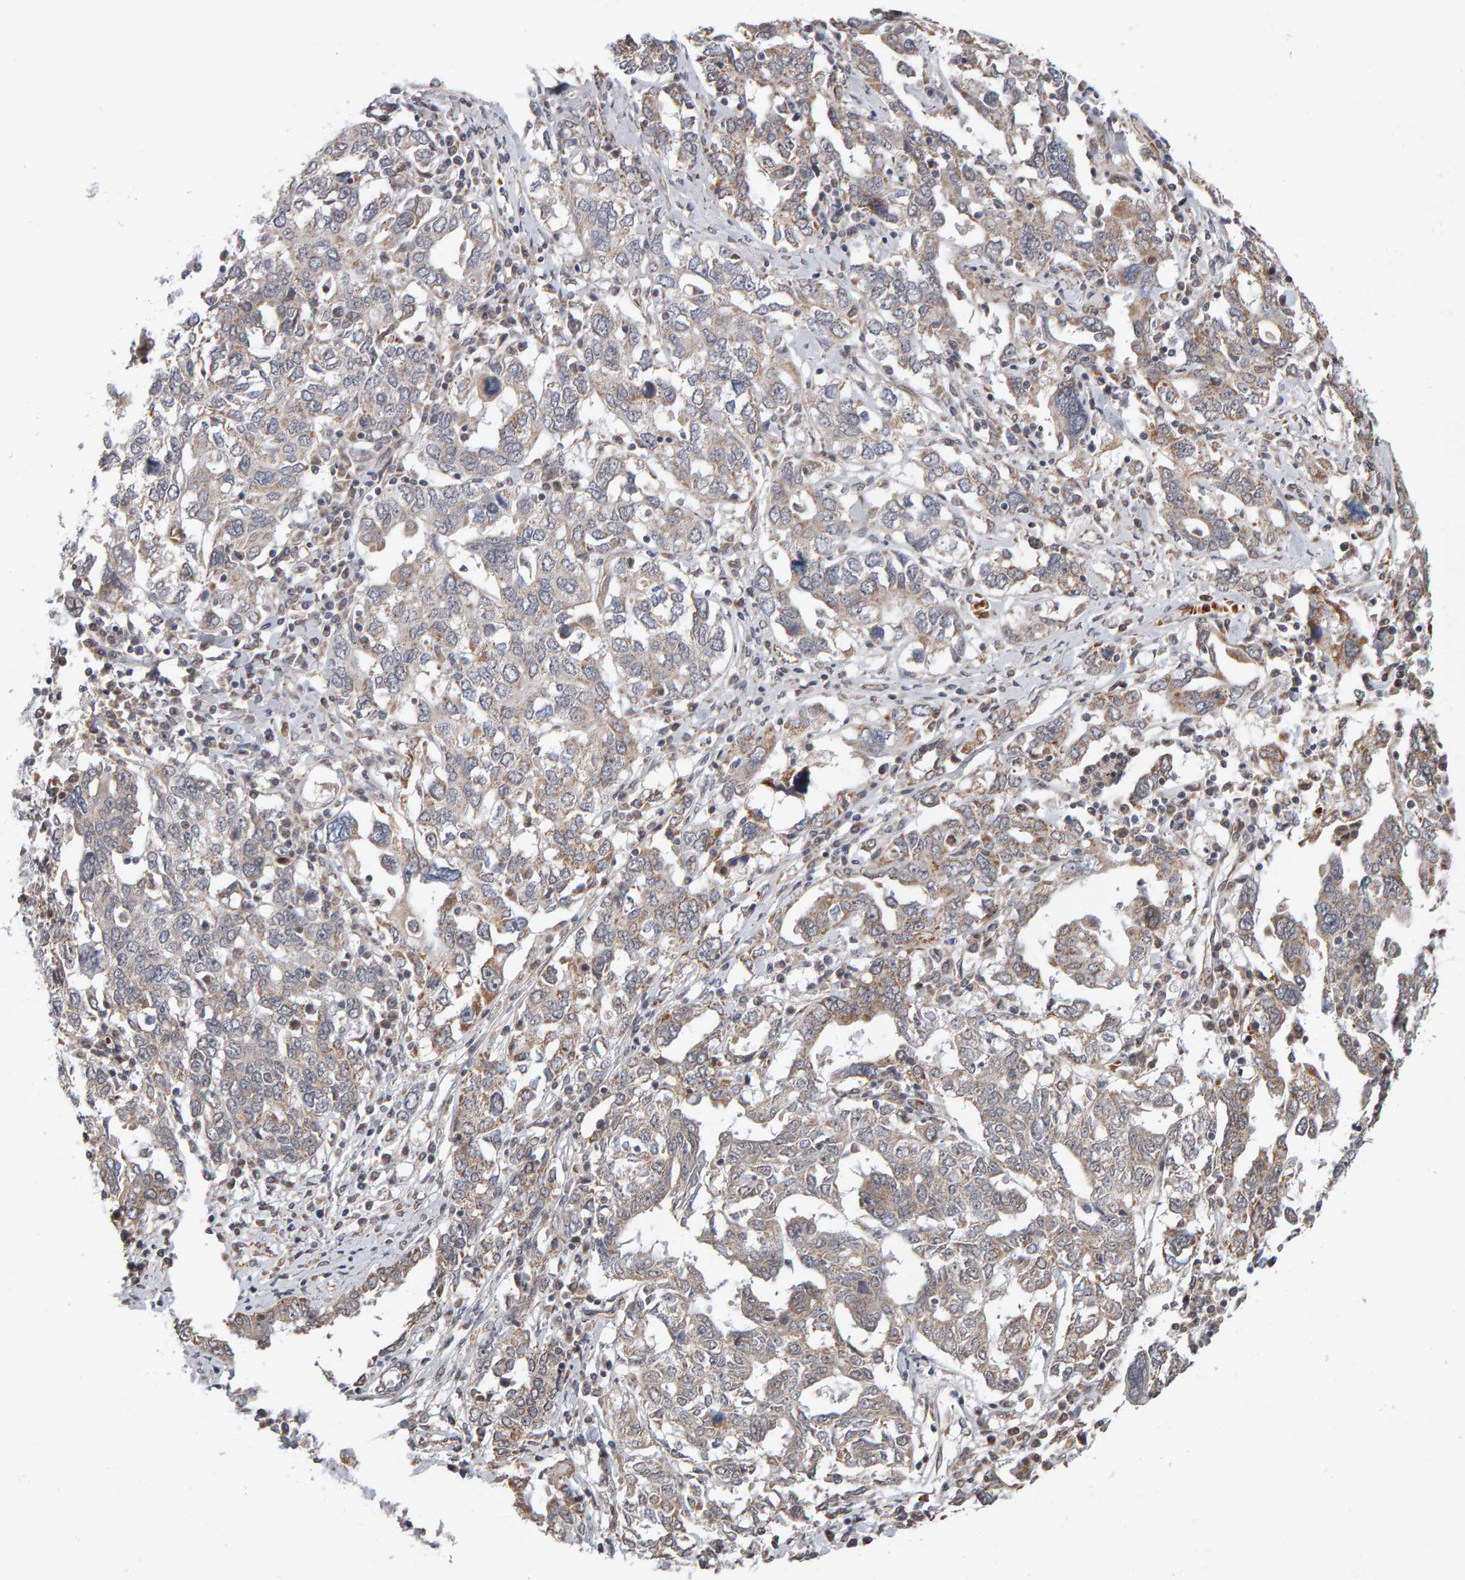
{"staining": {"intensity": "weak", "quantity": ">75%", "location": "cytoplasmic/membranous"}, "tissue": "ovarian cancer", "cell_type": "Tumor cells", "image_type": "cancer", "snomed": [{"axis": "morphology", "description": "Carcinoma, endometroid"}, {"axis": "topography", "description": "Ovary"}], "caption": "Ovarian cancer stained with DAB (3,3'-diaminobenzidine) IHC reveals low levels of weak cytoplasmic/membranous positivity in approximately >75% of tumor cells. (DAB IHC with brightfield microscopy, high magnification).", "gene": "DAP3", "patient": {"sex": "female", "age": 62}}